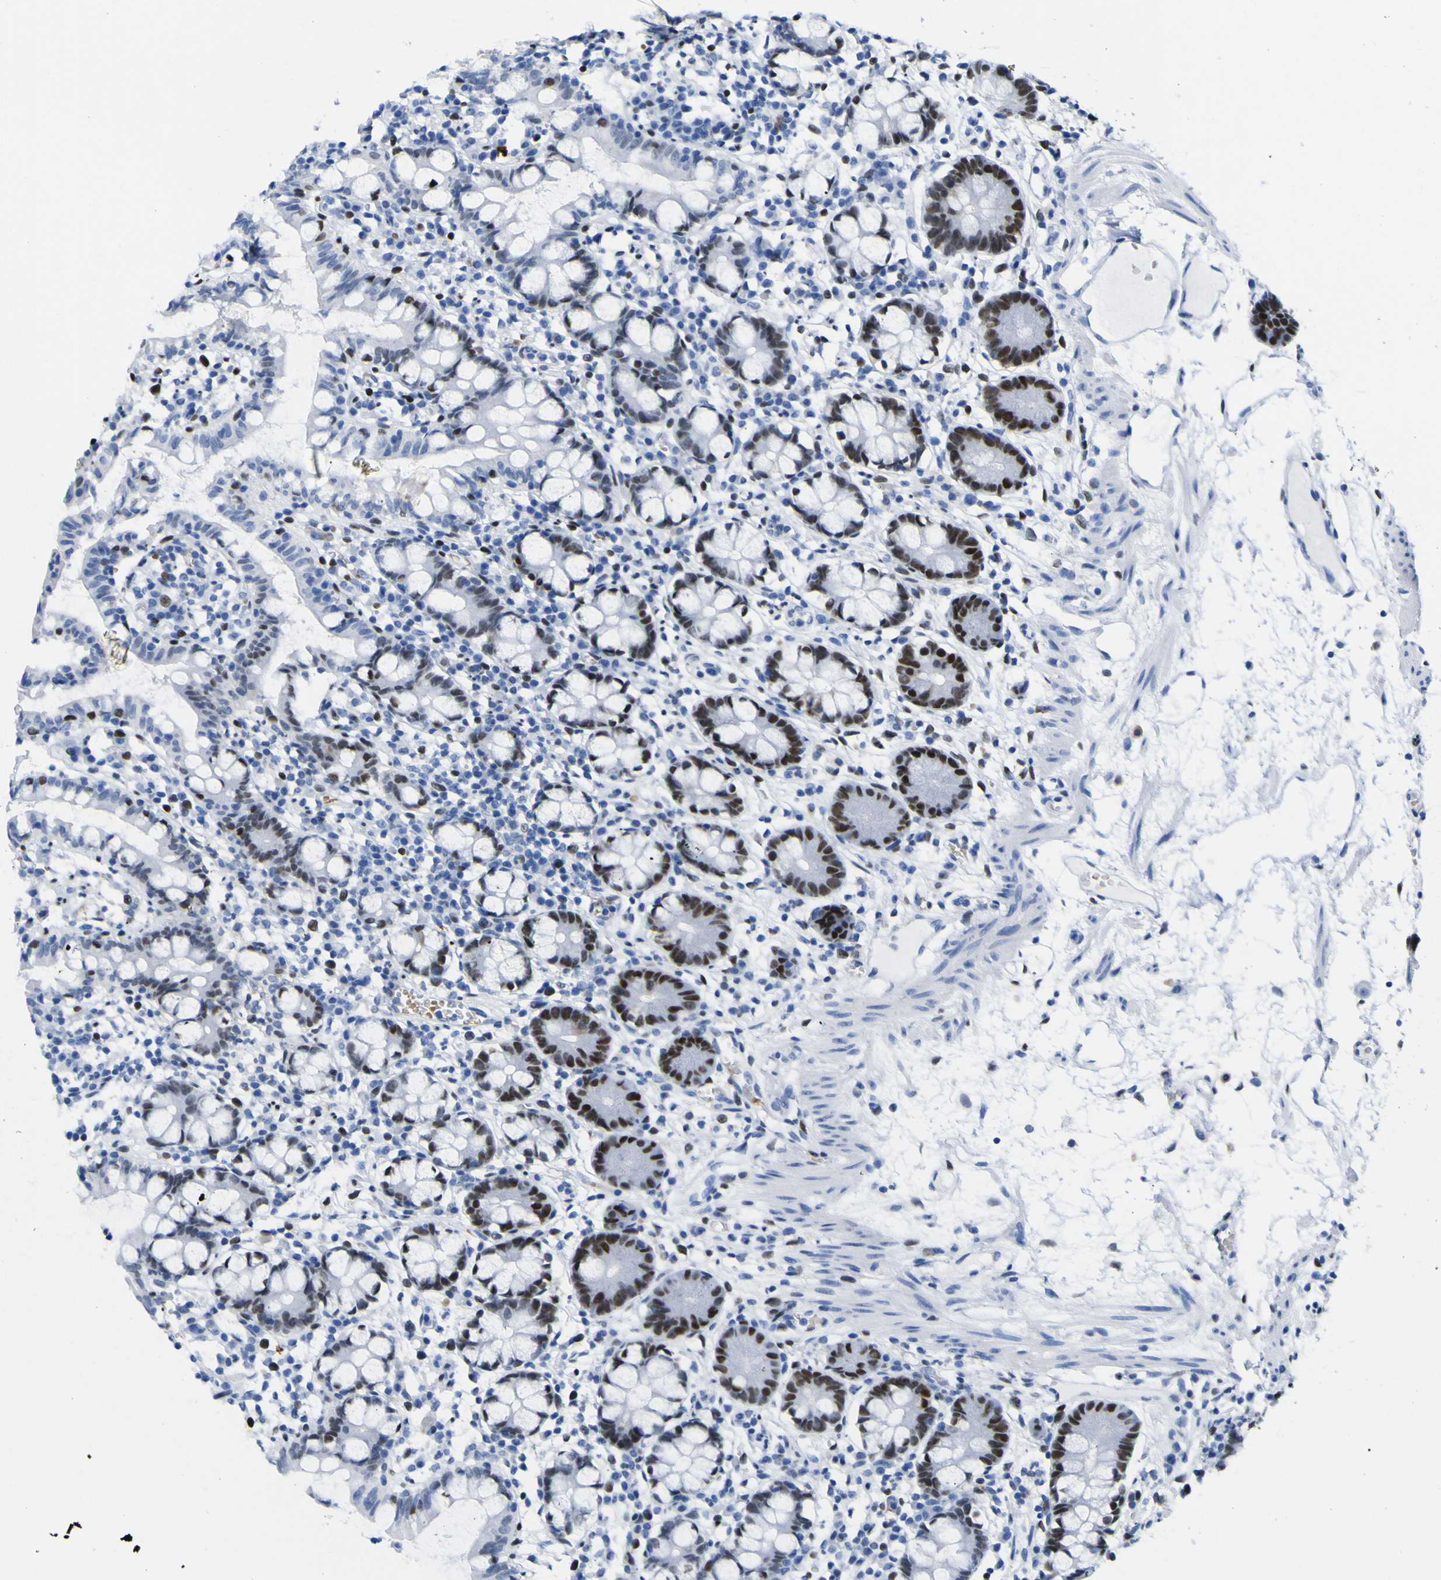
{"staining": {"intensity": "strong", "quantity": "25%-75%", "location": "nuclear"}, "tissue": "small intestine", "cell_type": "Glandular cells", "image_type": "normal", "snomed": [{"axis": "morphology", "description": "Normal tissue, NOS"}, {"axis": "morphology", "description": "Cystadenocarcinoma, serous, Metastatic site"}, {"axis": "topography", "description": "Small intestine"}], "caption": "Immunohistochemical staining of unremarkable small intestine displays strong nuclear protein staining in about 25%-75% of glandular cells. Immunohistochemistry (ihc) stains the protein in brown and the nuclei are stained blue.", "gene": "DACH1", "patient": {"sex": "female", "age": 61}}